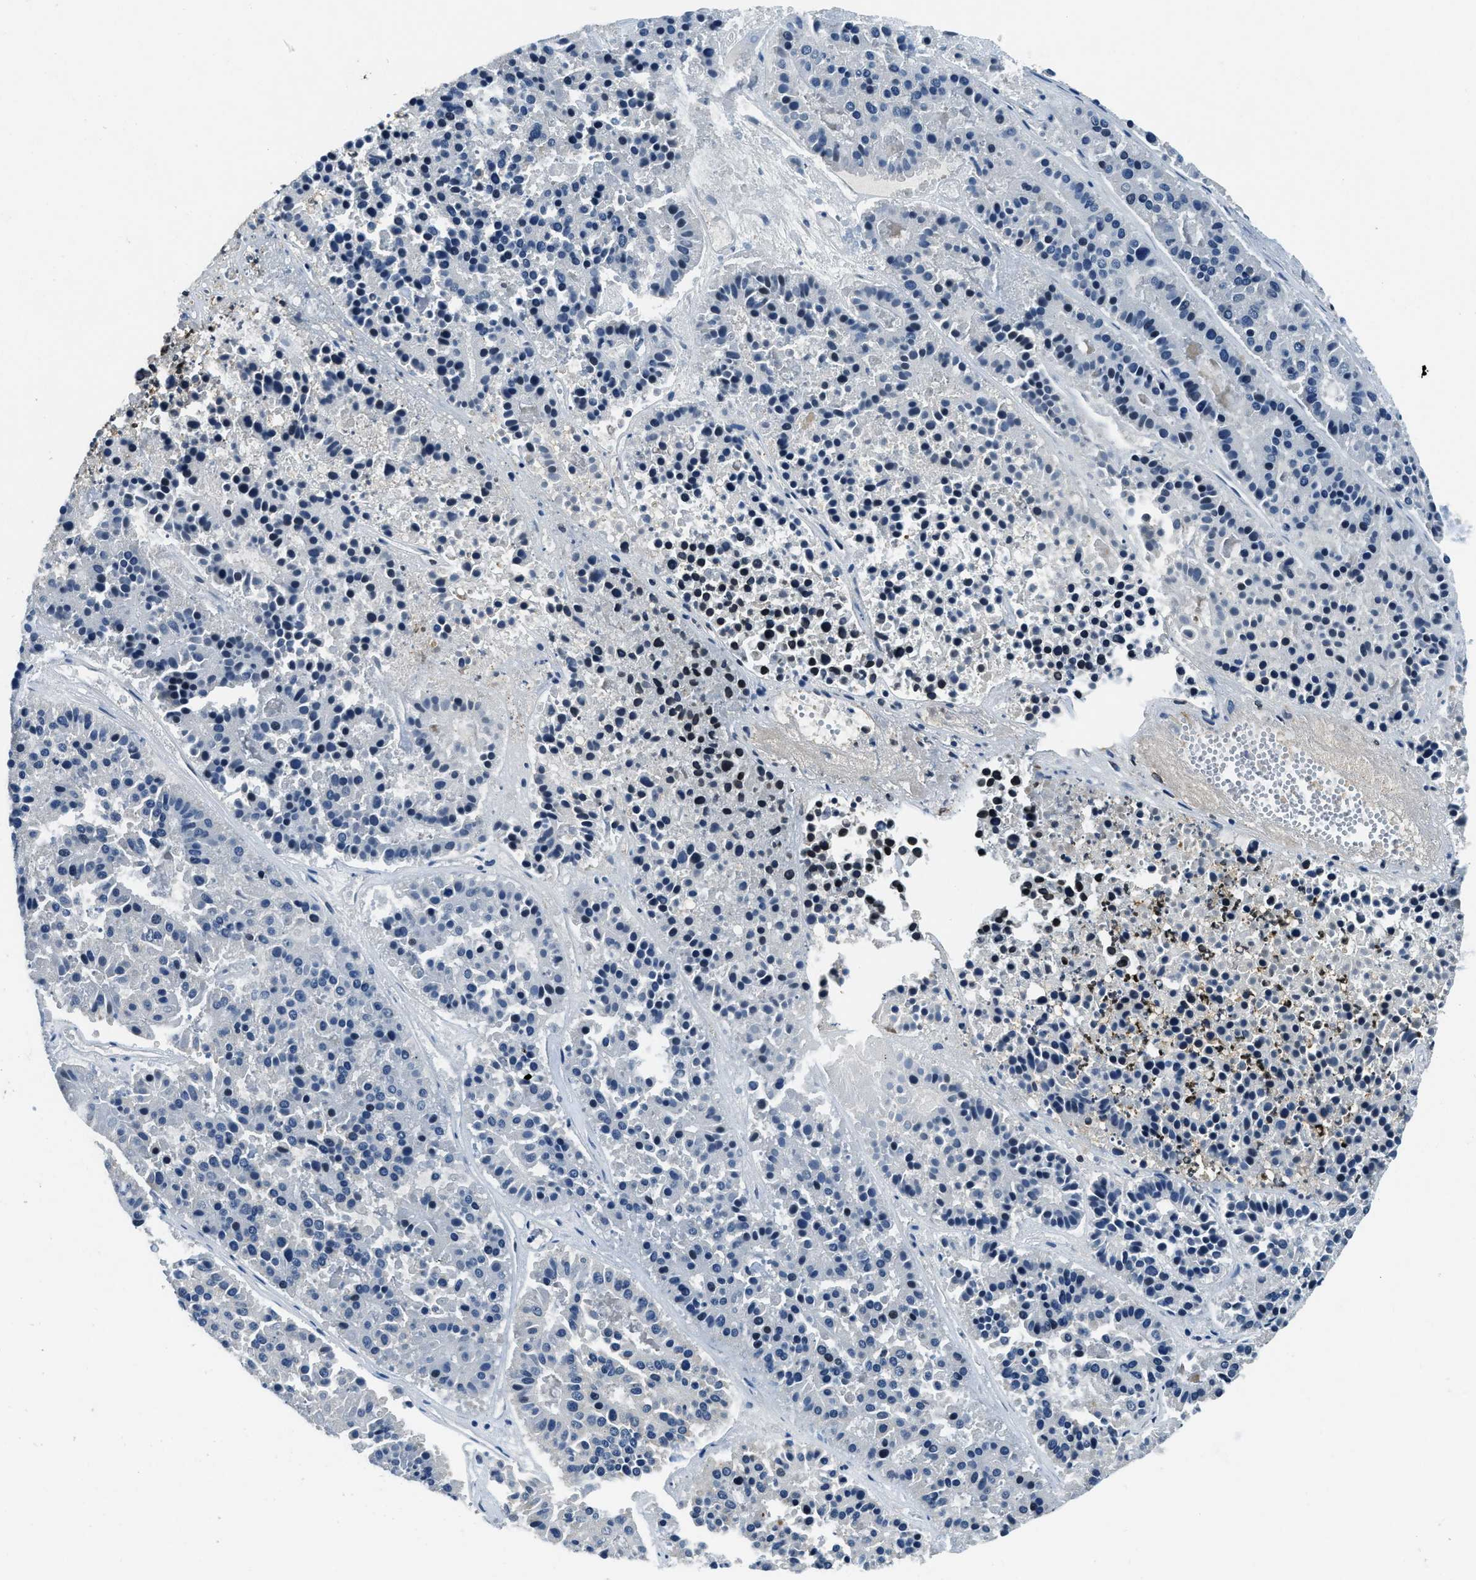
{"staining": {"intensity": "moderate", "quantity": "<25%", "location": "nuclear"}, "tissue": "pancreatic cancer", "cell_type": "Tumor cells", "image_type": "cancer", "snomed": [{"axis": "morphology", "description": "Adenocarcinoma, NOS"}, {"axis": "topography", "description": "Pancreas"}], "caption": "Immunohistochemical staining of human pancreatic cancer exhibits low levels of moderate nuclear protein positivity in approximately <25% of tumor cells.", "gene": "ZC3HC1", "patient": {"sex": "male", "age": 50}}